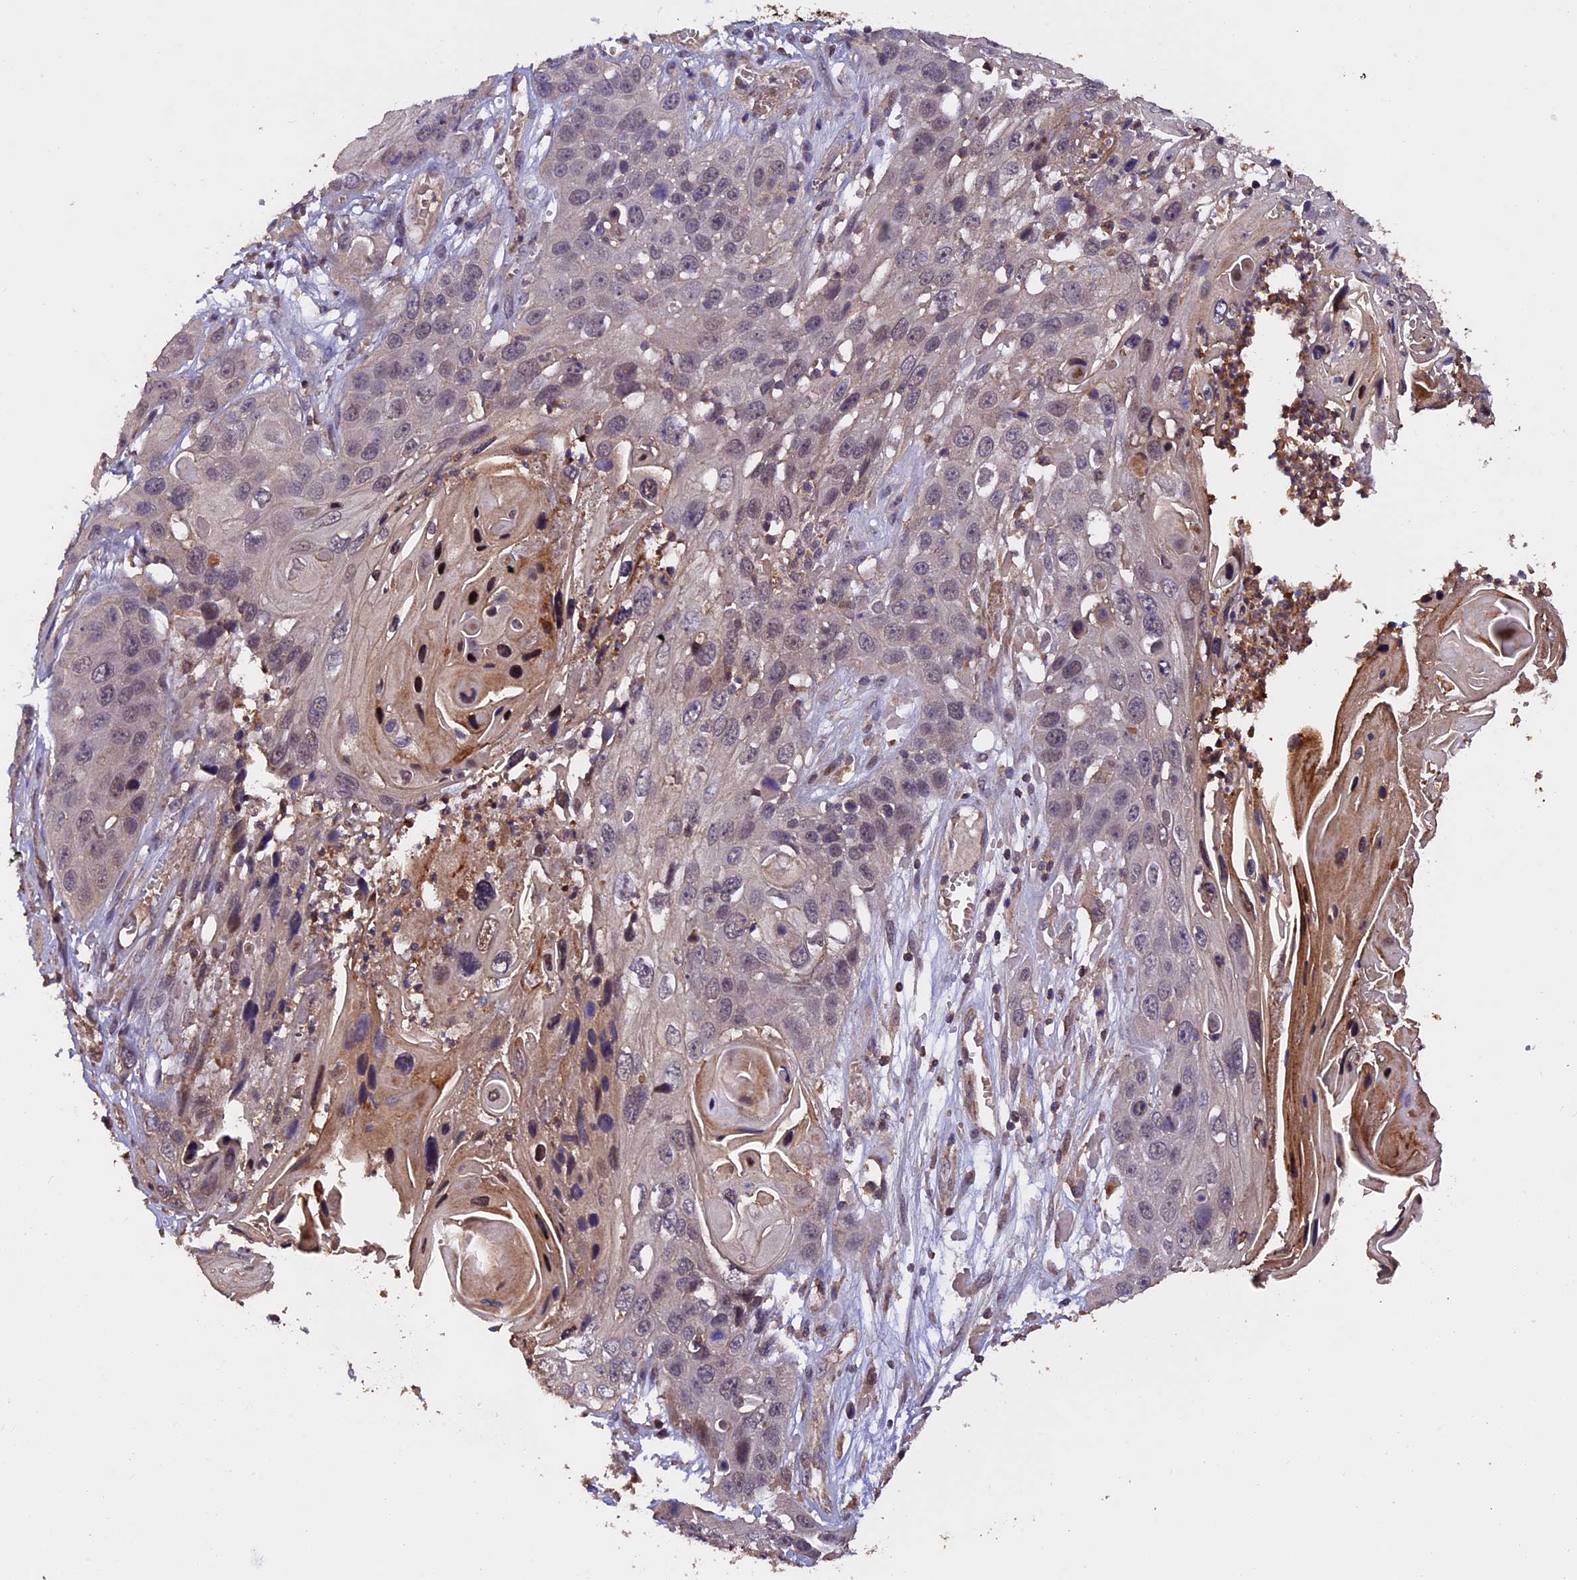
{"staining": {"intensity": "moderate", "quantity": "<25%", "location": "cytoplasmic/membranous"}, "tissue": "skin cancer", "cell_type": "Tumor cells", "image_type": "cancer", "snomed": [{"axis": "morphology", "description": "Squamous cell carcinoma, NOS"}, {"axis": "topography", "description": "Skin"}], "caption": "Protein expression analysis of human skin squamous cell carcinoma reveals moderate cytoplasmic/membranous expression in approximately <25% of tumor cells.", "gene": "PKD2L2", "patient": {"sex": "male", "age": 55}}